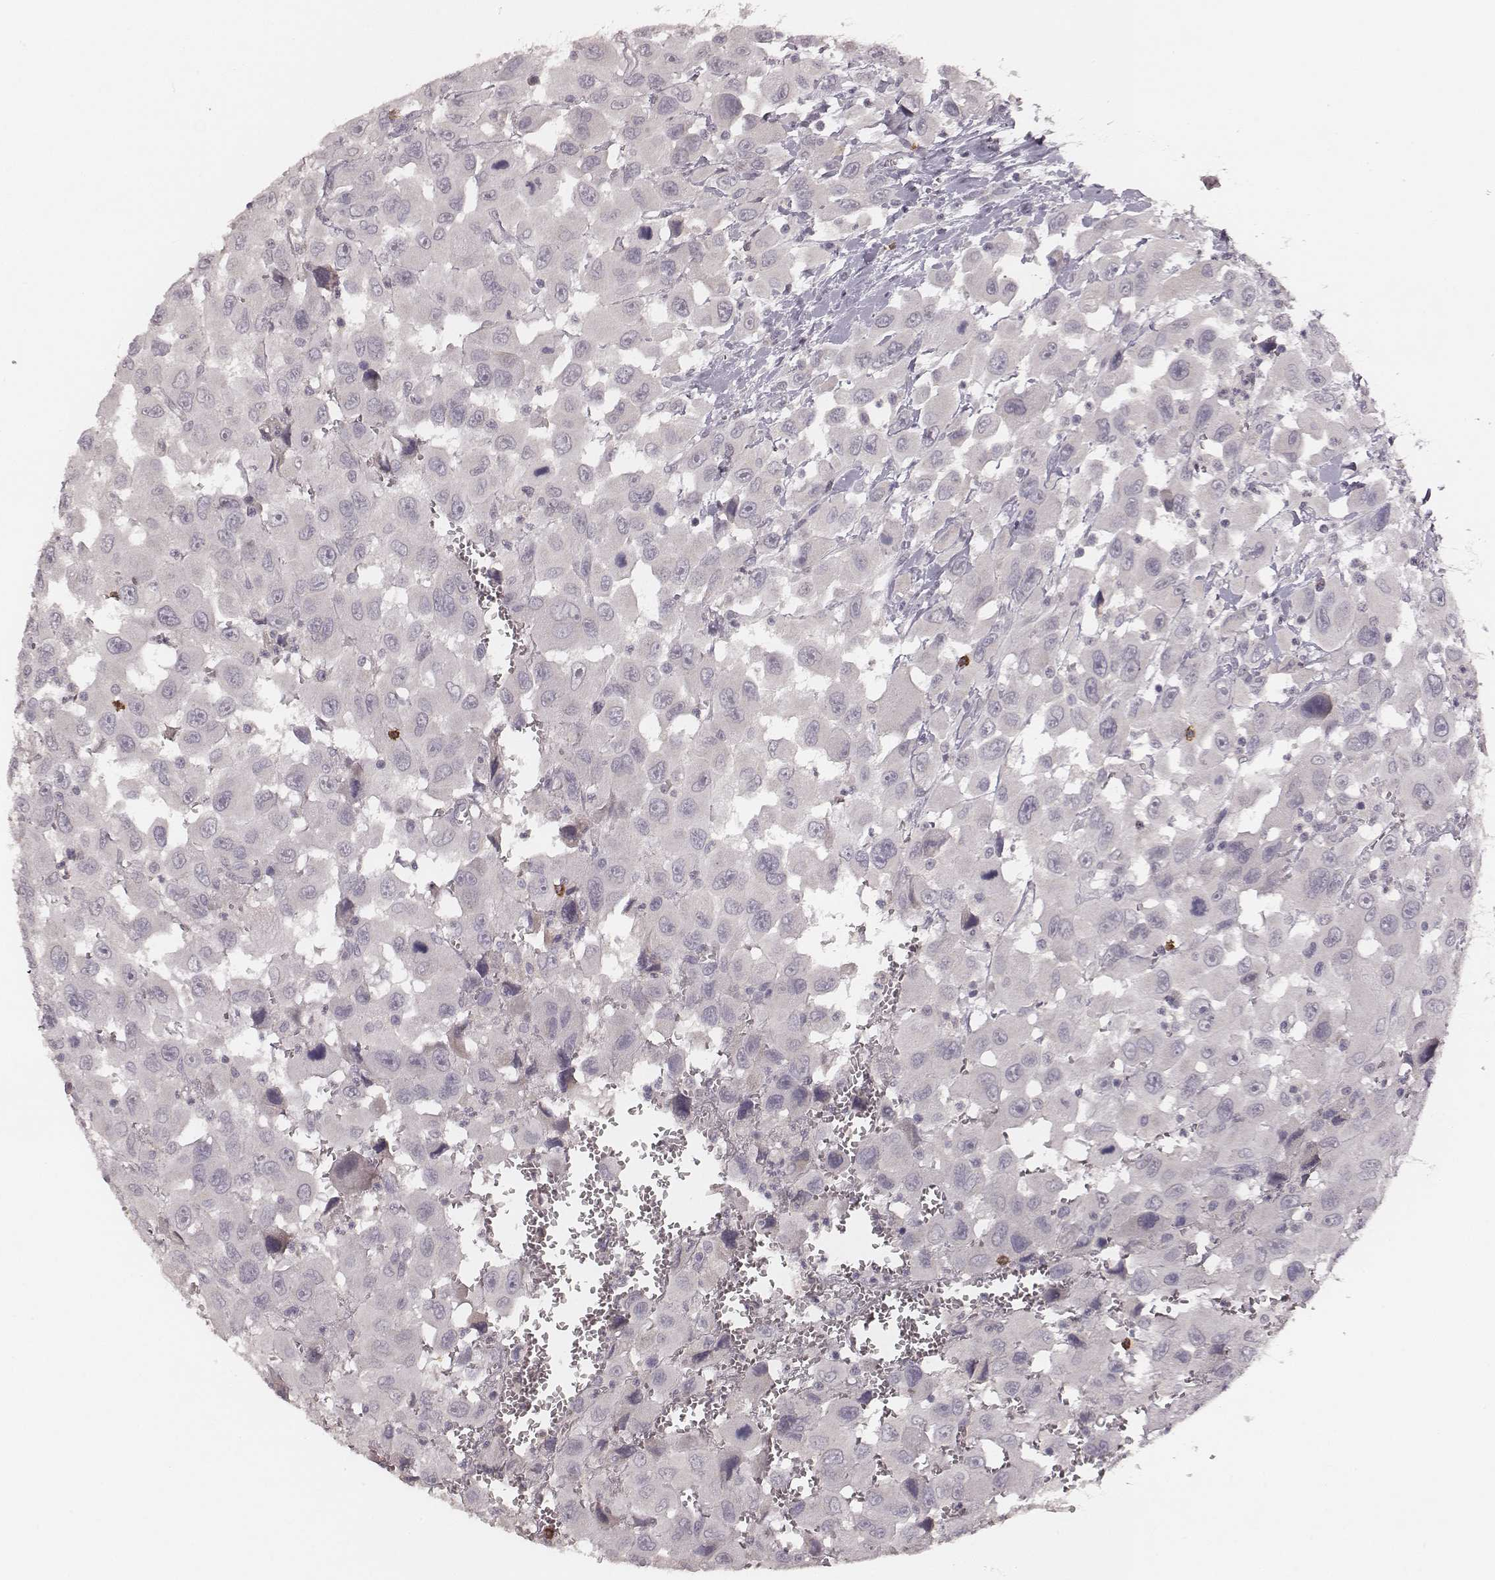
{"staining": {"intensity": "negative", "quantity": "none", "location": "none"}, "tissue": "head and neck cancer", "cell_type": "Tumor cells", "image_type": "cancer", "snomed": [{"axis": "morphology", "description": "Squamous cell carcinoma, NOS"}, {"axis": "morphology", "description": "Squamous cell carcinoma, metastatic, NOS"}, {"axis": "topography", "description": "Oral tissue"}, {"axis": "topography", "description": "Head-Neck"}], "caption": "Tumor cells are negative for protein expression in human head and neck cancer.", "gene": "CD8A", "patient": {"sex": "female", "age": 85}}